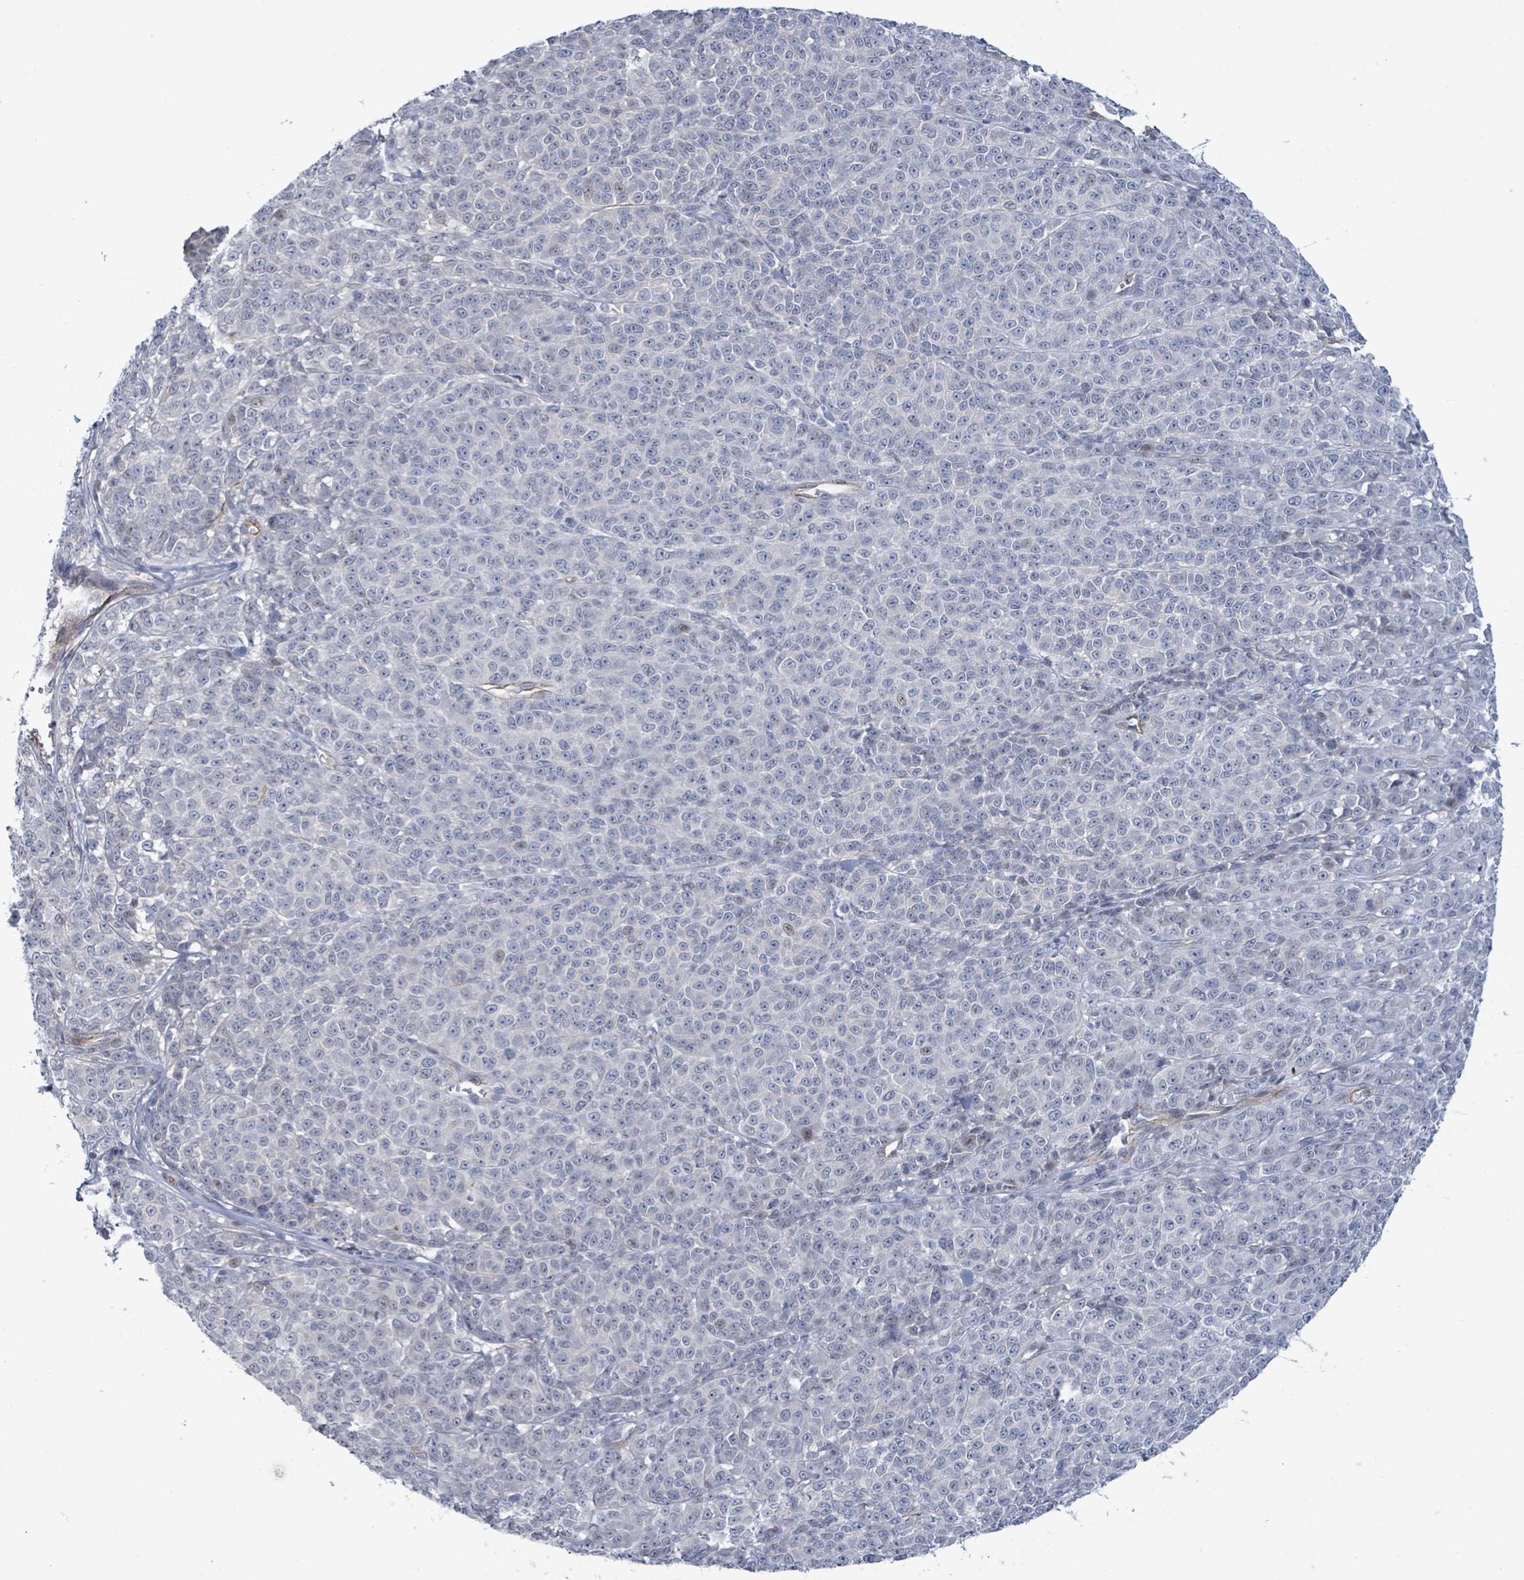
{"staining": {"intensity": "negative", "quantity": "none", "location": "none"}, "tissue": "melanoma", "cell_type": "Tumor cells", "image_type": "cancer", "snomed": [{"axis": "morphology", "description": "Normal tissue, NOS"}, {"axis": "morphology", "description": "Malignant melanoma, NOS"}, {"axis": "topography", "description": "Skin"}], "caption": "This is an IHC photomicrograph of human melanoma. There is no positivity in tumor cells.", "gene": "DMRTC1B", "patient": {"sex": "female", "age": 34}}